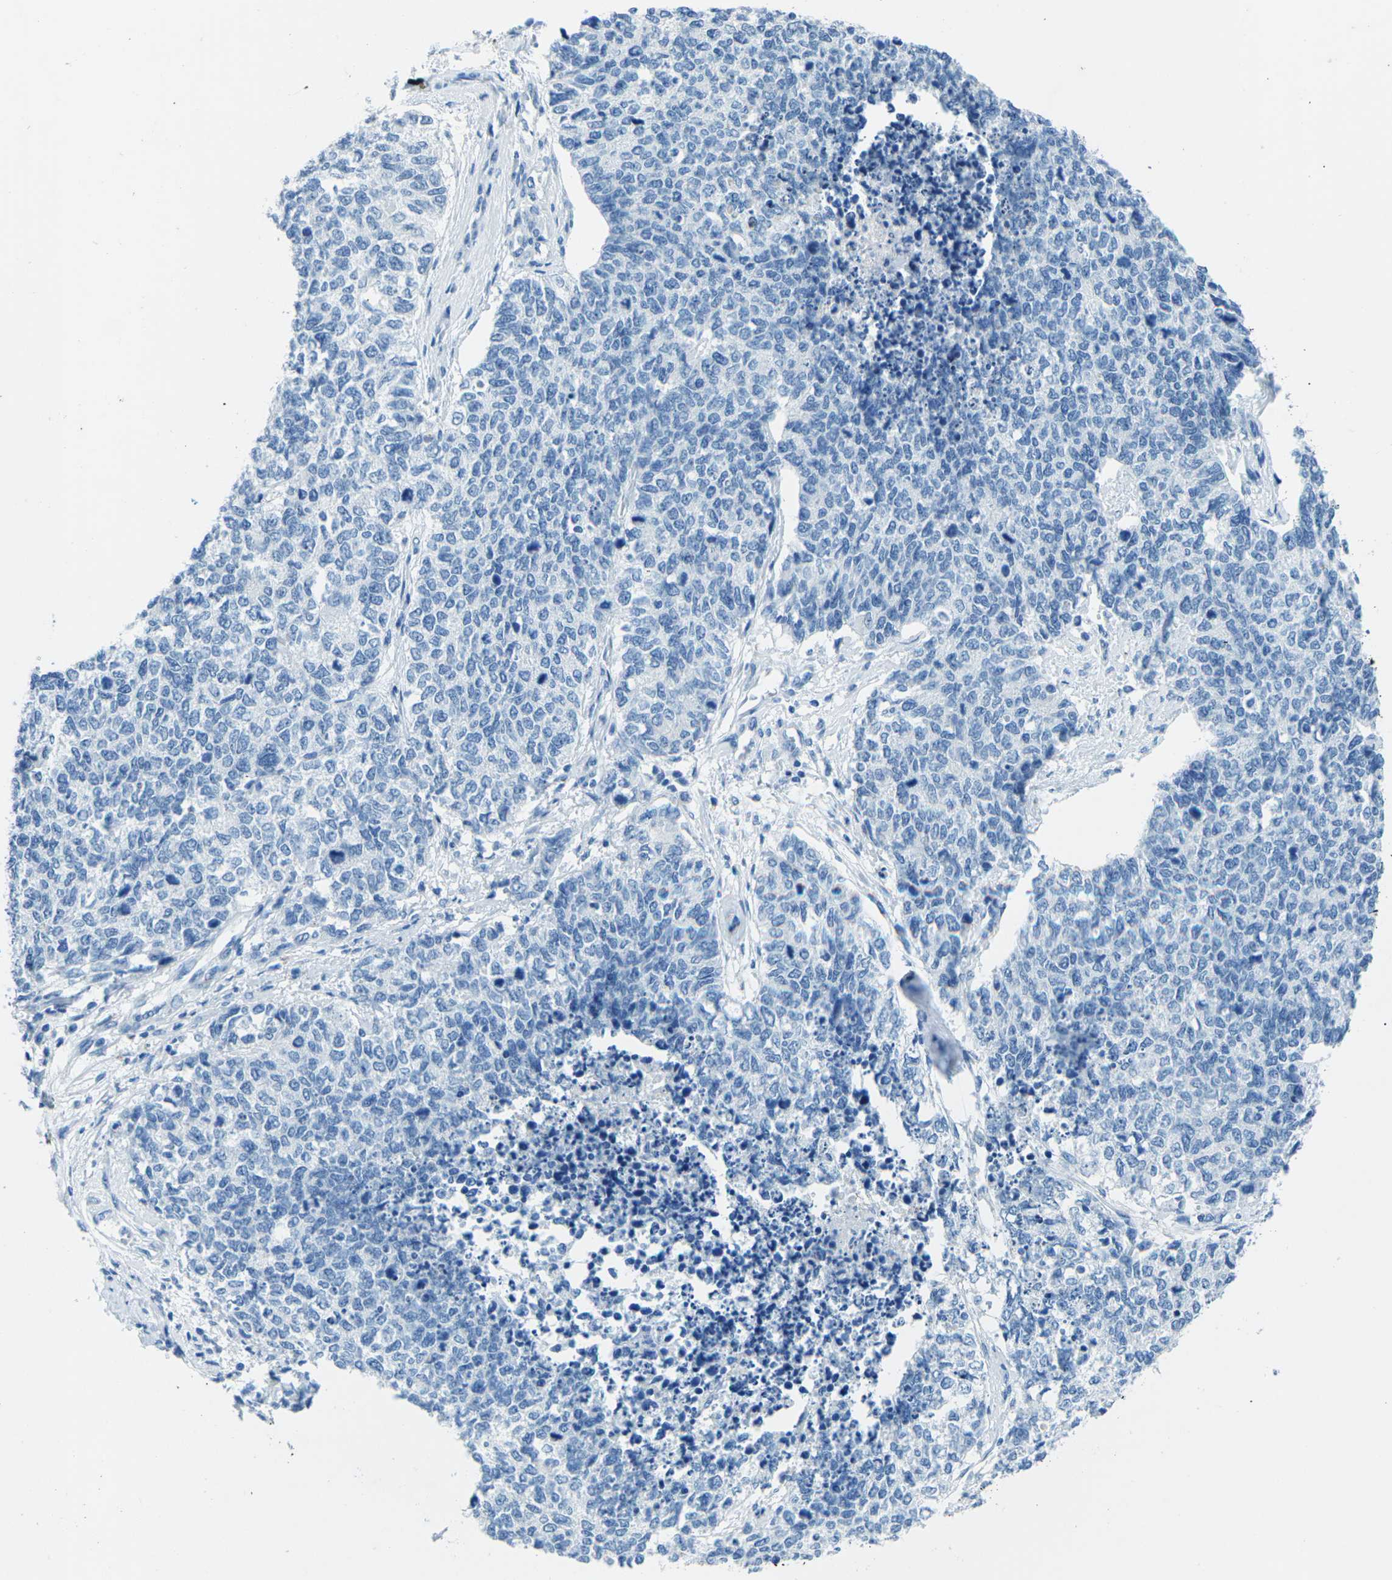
{"staining": {"intensity": "negative", "quantity": "none", "location": "none"}, "tissue": "cervical cancer", "cell_type": "Tumor cells", "image_type": "cancer", "snomed": [{"axis": "morphology", "description": "Squamous cell carcinoma, NOS"}, {"axis": "topography", "description": "Cervix"}], "caption": "Cervical cancer (squamous cell carcinoma) was stained to show a protein in brown. There is no significant expression in tumor cells.", "gene": "MYH8", "patient": {"sex": "female", "age": 63}}